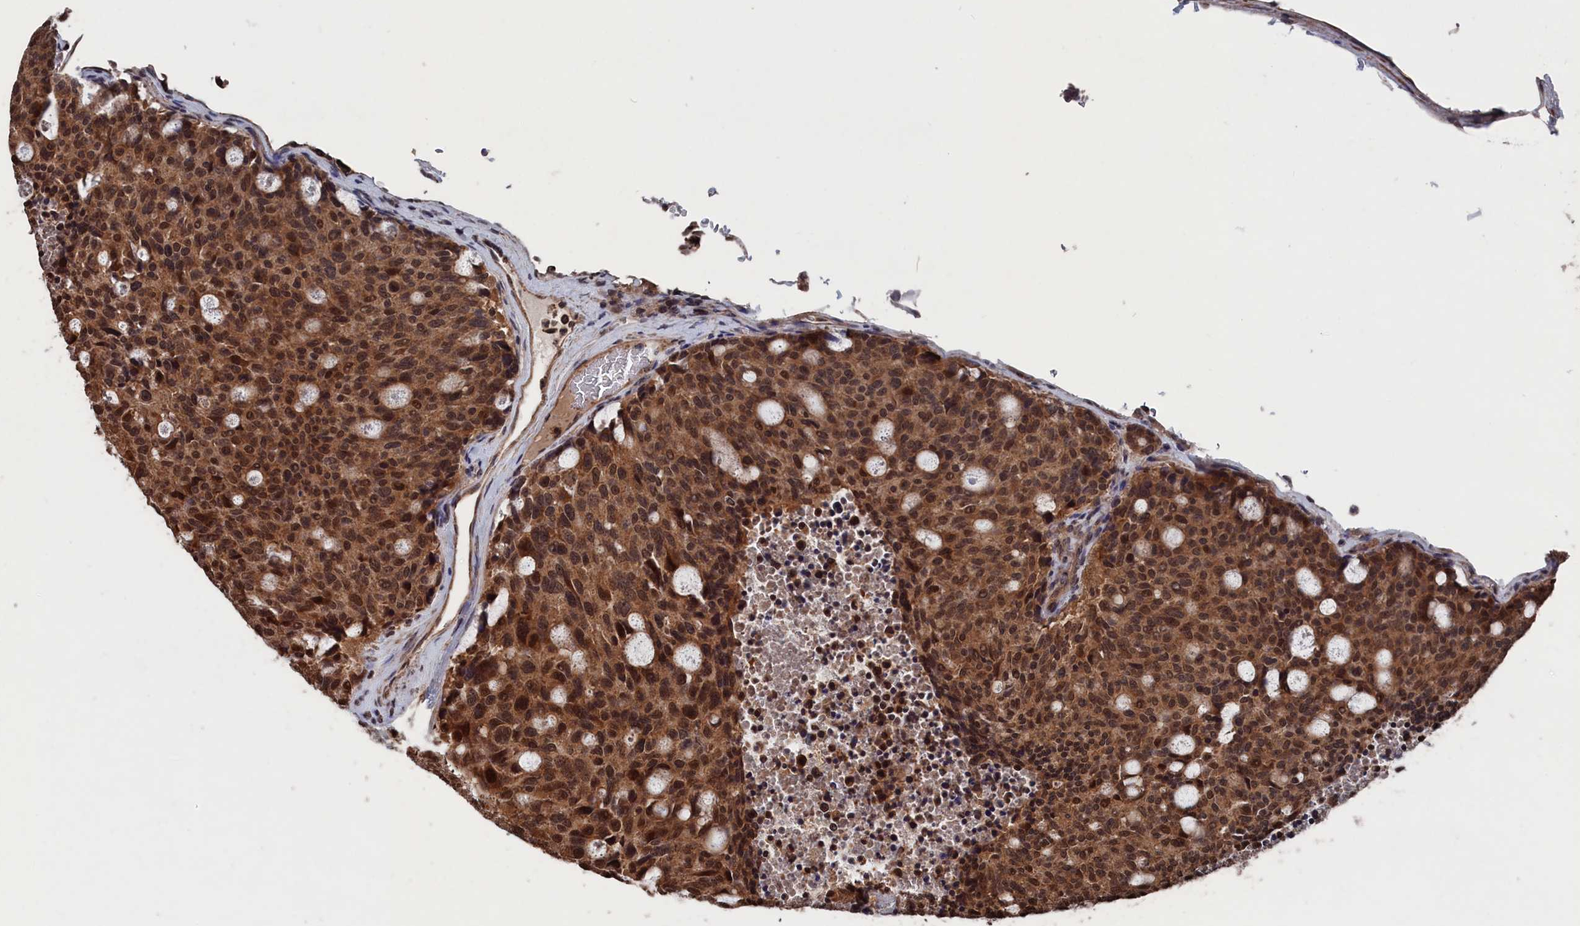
{"staining": {"intensity": "moderate", "quantity": ">75%", "location": "cytoplasmic/membranous,nuclear"}, "tissue": "carcinoid", "cell_type": "Tumor cells", "image_type": "cancer", "snomed": [{"axis": "morphology", "description": "Carcinoid, malignant, NOS"}, {"axis": "topography", "description": "Pancreas"}], "caption": "Brown immunohistochemical staining in carcinoid (malignant) reveals moderate cytoplasmic/membranous and nuclear positivity in approximately >75% of tumor cells.", "gene": "PDE12", "patient": {"sex": "female", "age": 54}}